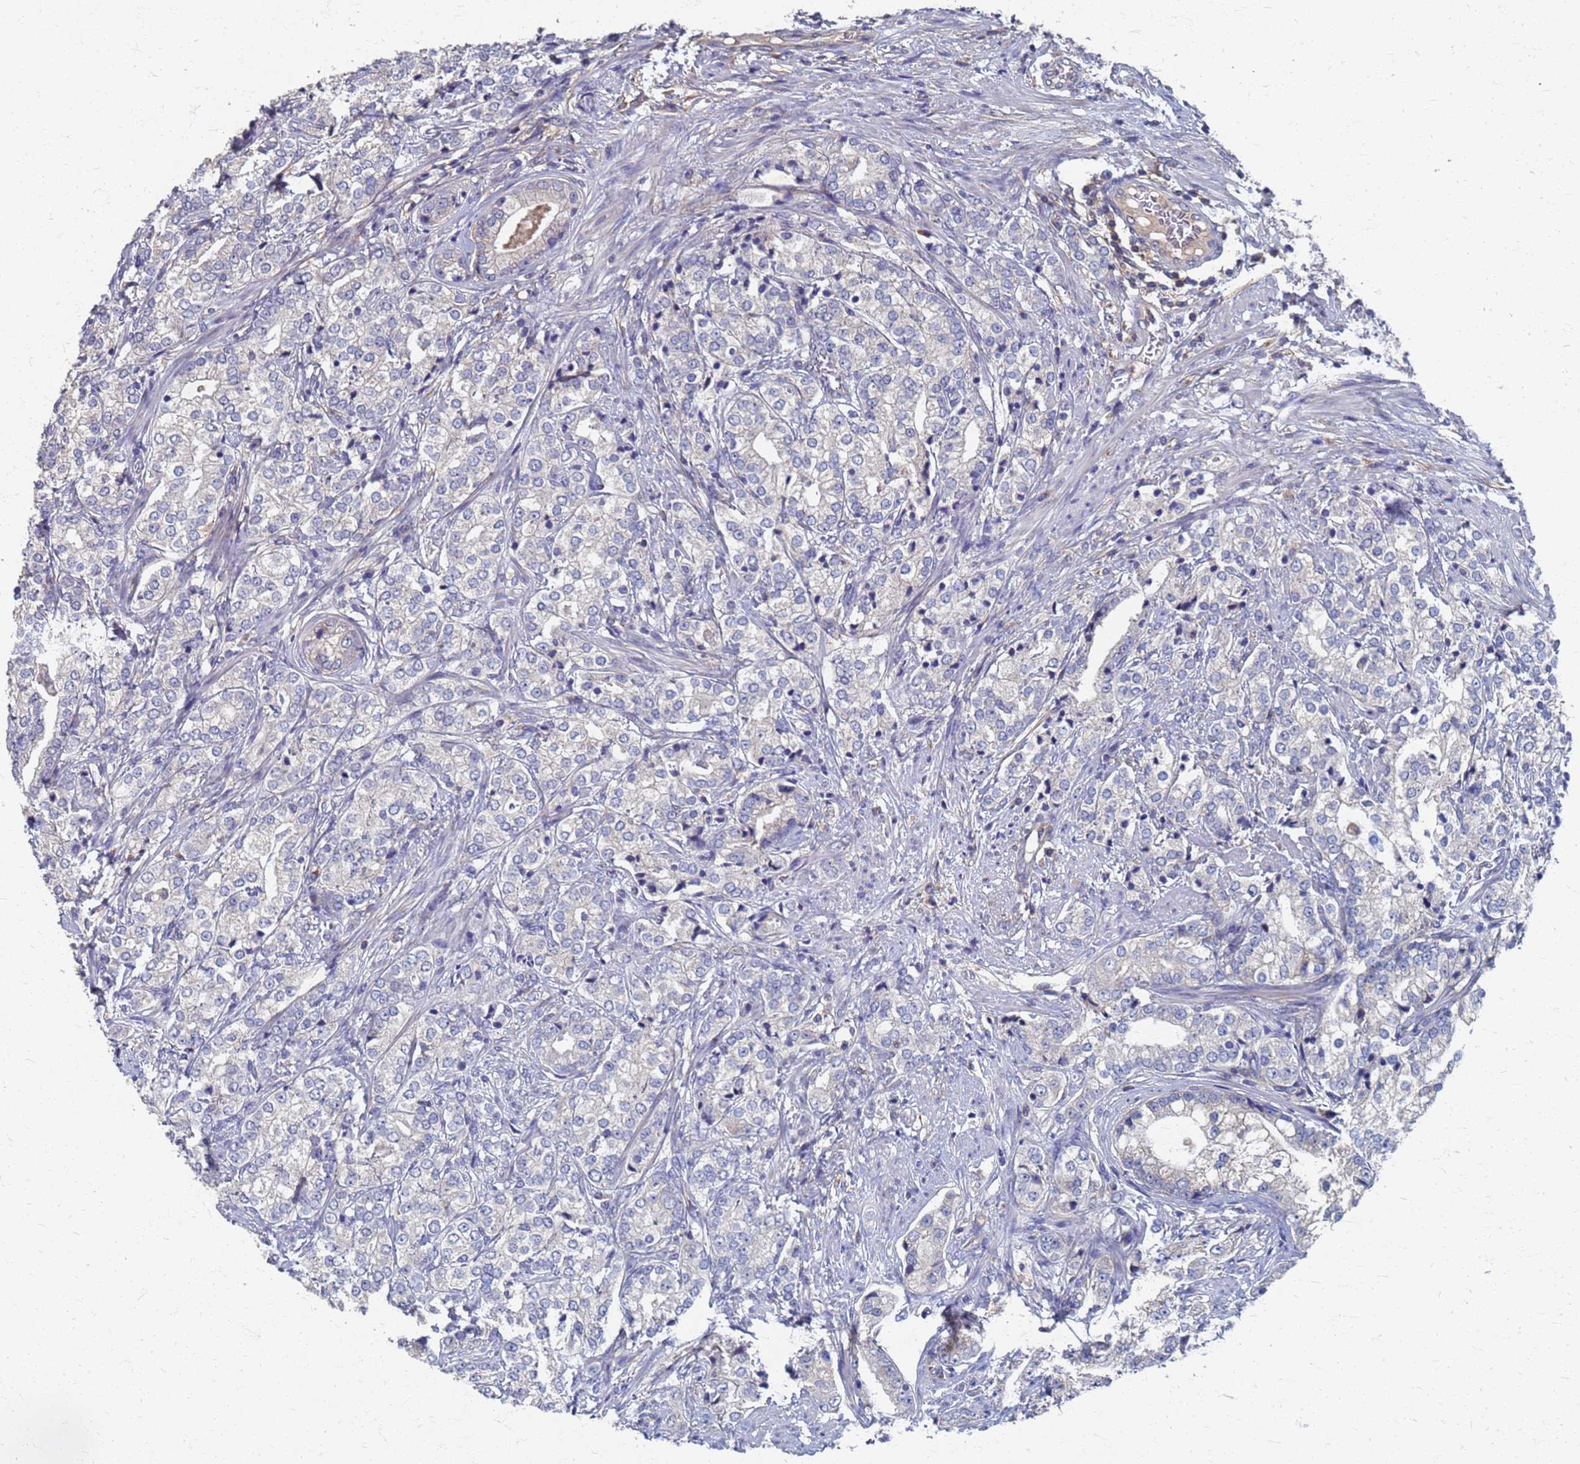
{"staining": {"intensity": "weak", "quantity": "<25%", "location": "cytoplasmic/membranous"}, "tissue": "prostate cancer", "cell_type": "Tumor cells", "image_type": "cancer", "snomed": [{"axis": "morphology", "description": "Adenocarcinoma, High grade"}, {"axis": "topography", "description": "Prostate"}], "caption": "DAB immunohistochemical staining of prostate cancer shows no significant expression in tumor cells.", "gene": "KRCC1", "patient": {"sex": "male", "age": 69}}